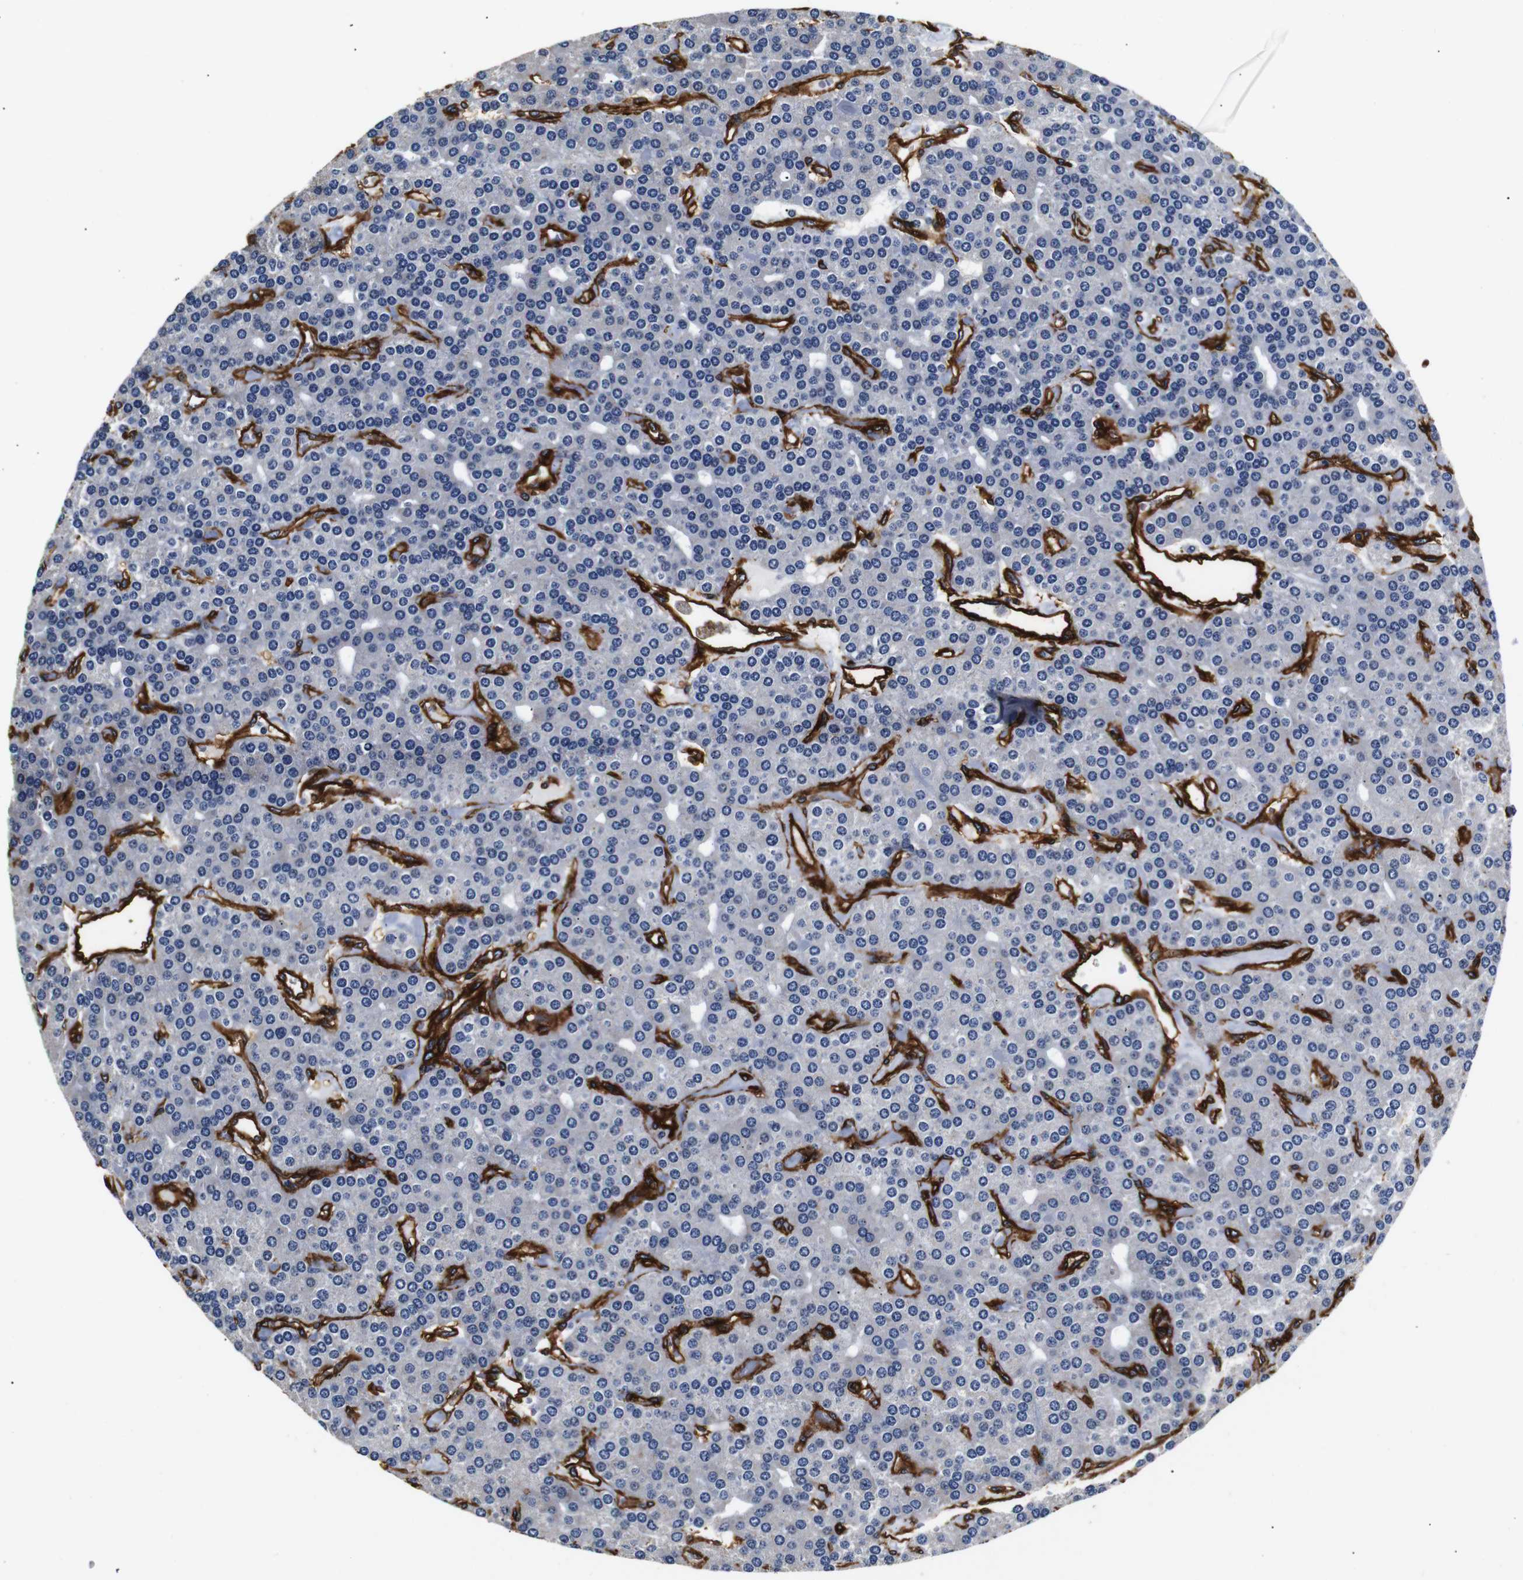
{"staining": {"intensity": "negative", "quantity": "none", "location": "none"}, "tissue": "parathyroid gland", "cell_type": "Glandular cells", "image_type": "normal", "snomed": [{"axis": "morphology", "description": "Normal tissue, NOS"}, {"axis": "morphology", "description": "Adenoma, NOS"}, {"axis": "topography", "description": "Parathyroid gland"}], "caption": "Glandular cells show no significant positivity in unremarkable parathyroid gland.", "gene": "CAV2", "patient": {"sex": "female", "age": 86}}